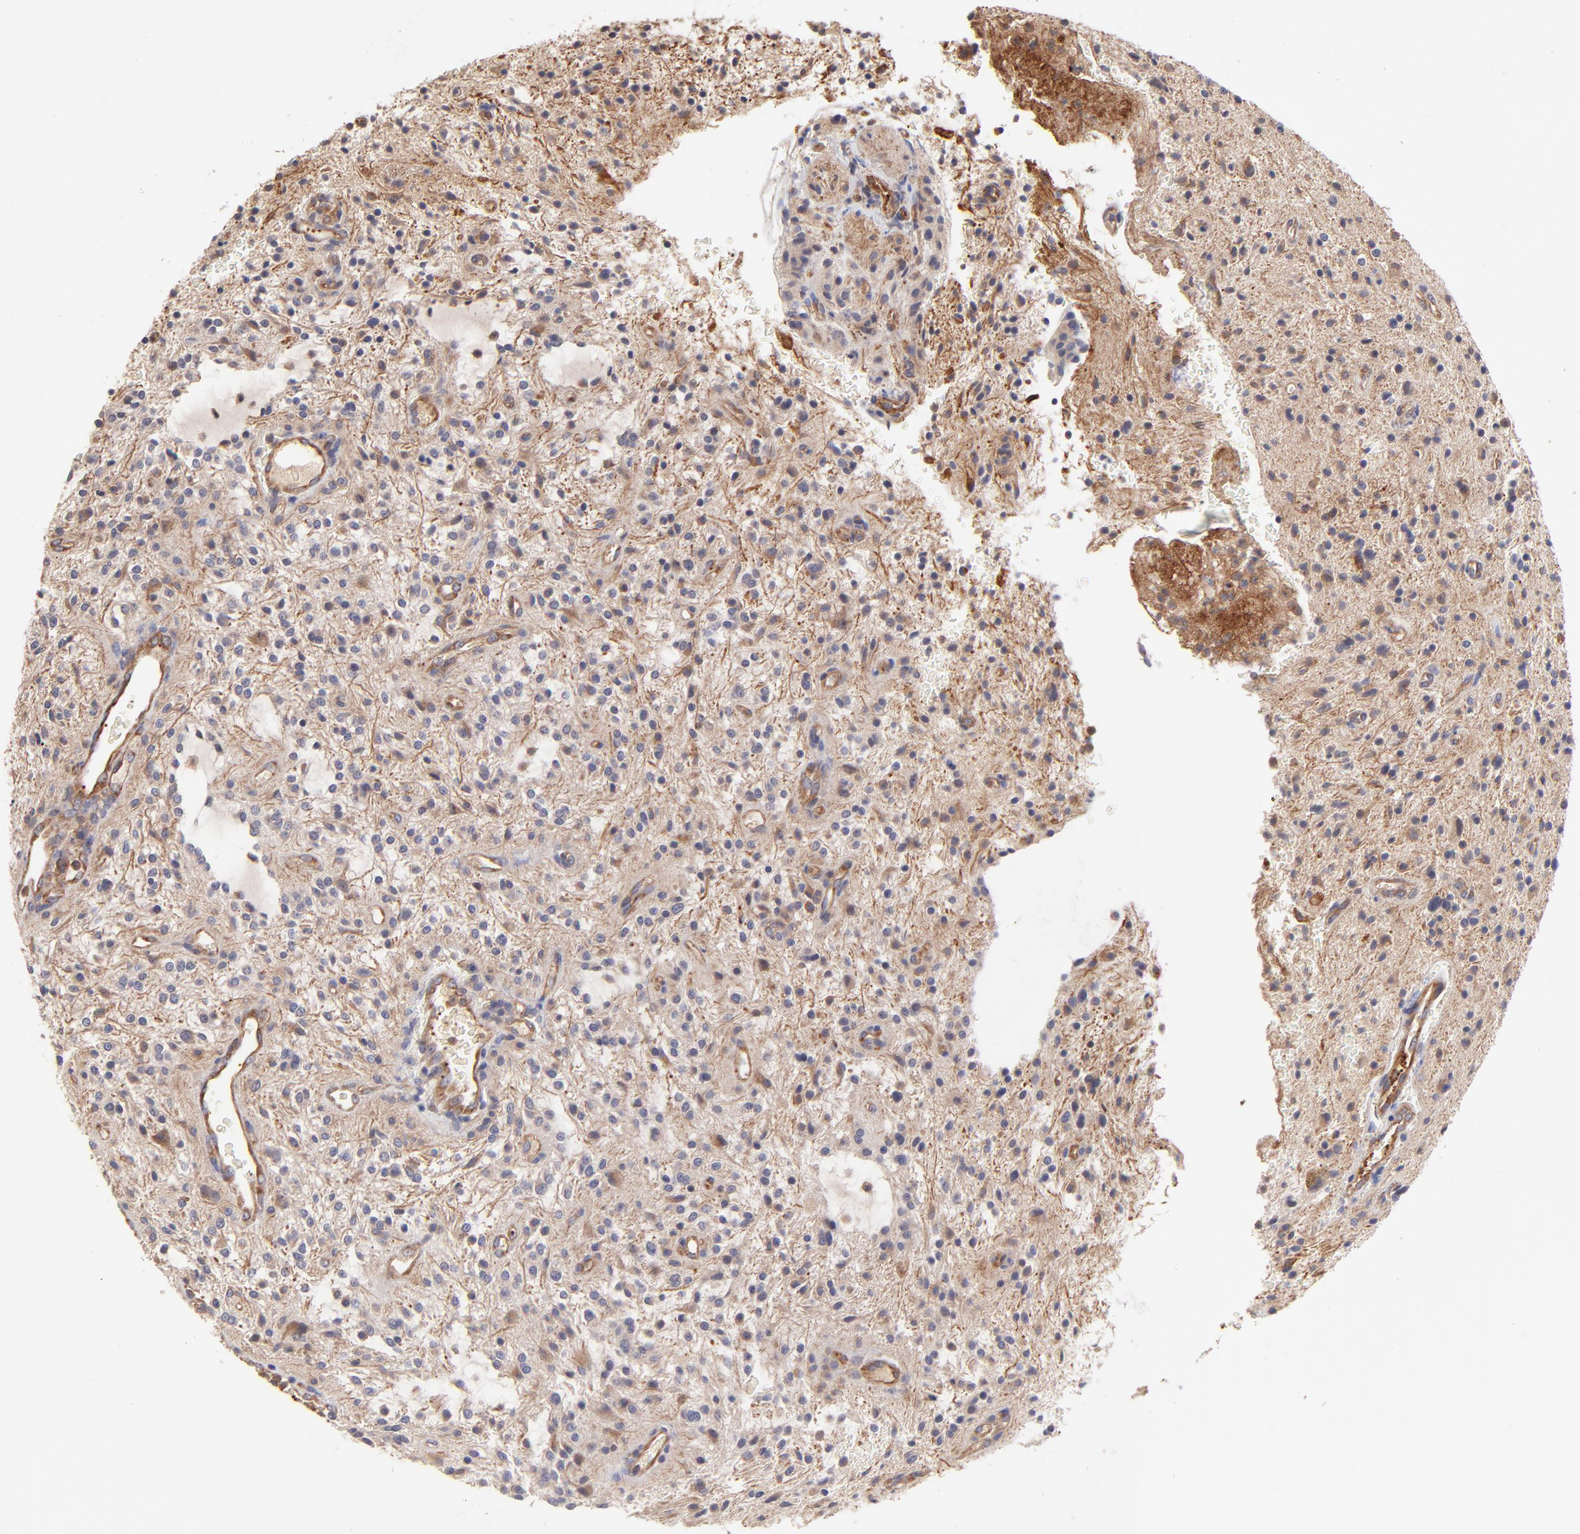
{"staining": {"intensity": "moderate", "quantity": "25%-75%", "location": "cytoplasmic/membranous"}, "tissue": "glioma", "cell_type": "Tumor cells", "image_type": "cancer", "snomed": [{"axis": "morphology", "description": "Glioma, malignant, NOS"}, {"axis": "topography", "description": "Cerebellum"}], "caption": "A brown stain labels moderate cytoplasmic/membranous staining of a protein in glioma tumor cells. The protein of interest is stained brown, and the nuclei are stained in blue (DAB IHC with brightfield microscopy, high magnification).", "gene": "ASB7", "patient": {"sex": "female", "age": 10}}